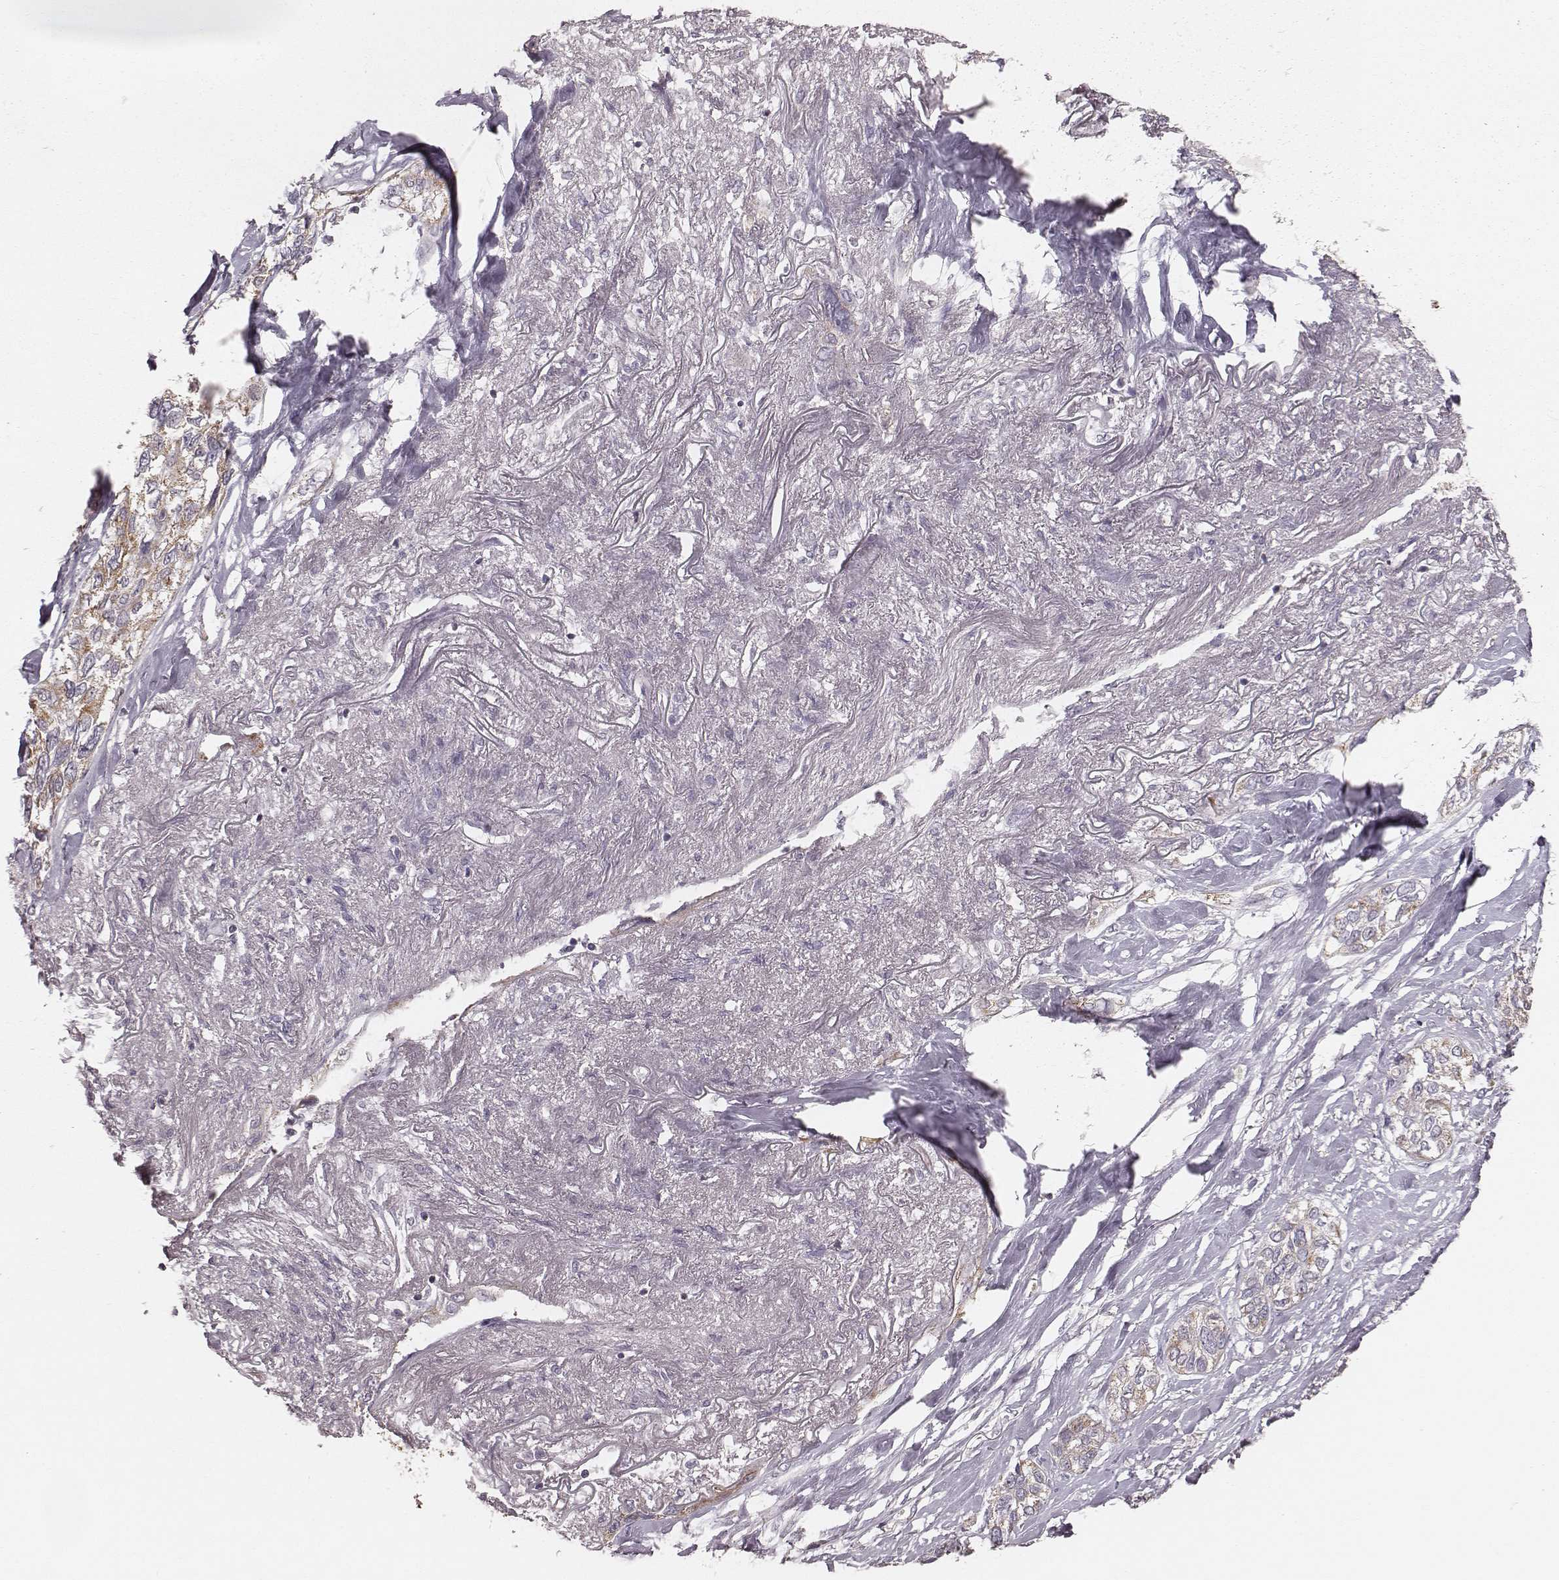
{"staining": {"intensity": "moderate", "quantity": "25%-75%", "location": "cytoplasmic/membranous"}, "tissue": "lung cancer", "cell_type": "Tumor cells", "image_type": "cancer", "snomed": [{"axis": "morphology", "description": "Squamous cell carcinoma, NOS"}, {"axis": "topography", "description": "Lung"}], "caption": "Immunohistochemical staining of lung cancer shows moderate cytoplasmic/membranous protein expression in about 25%-75% of tumor cells.", "gene": "TUFM", "patient": {"sex": "female", "age": 70}}